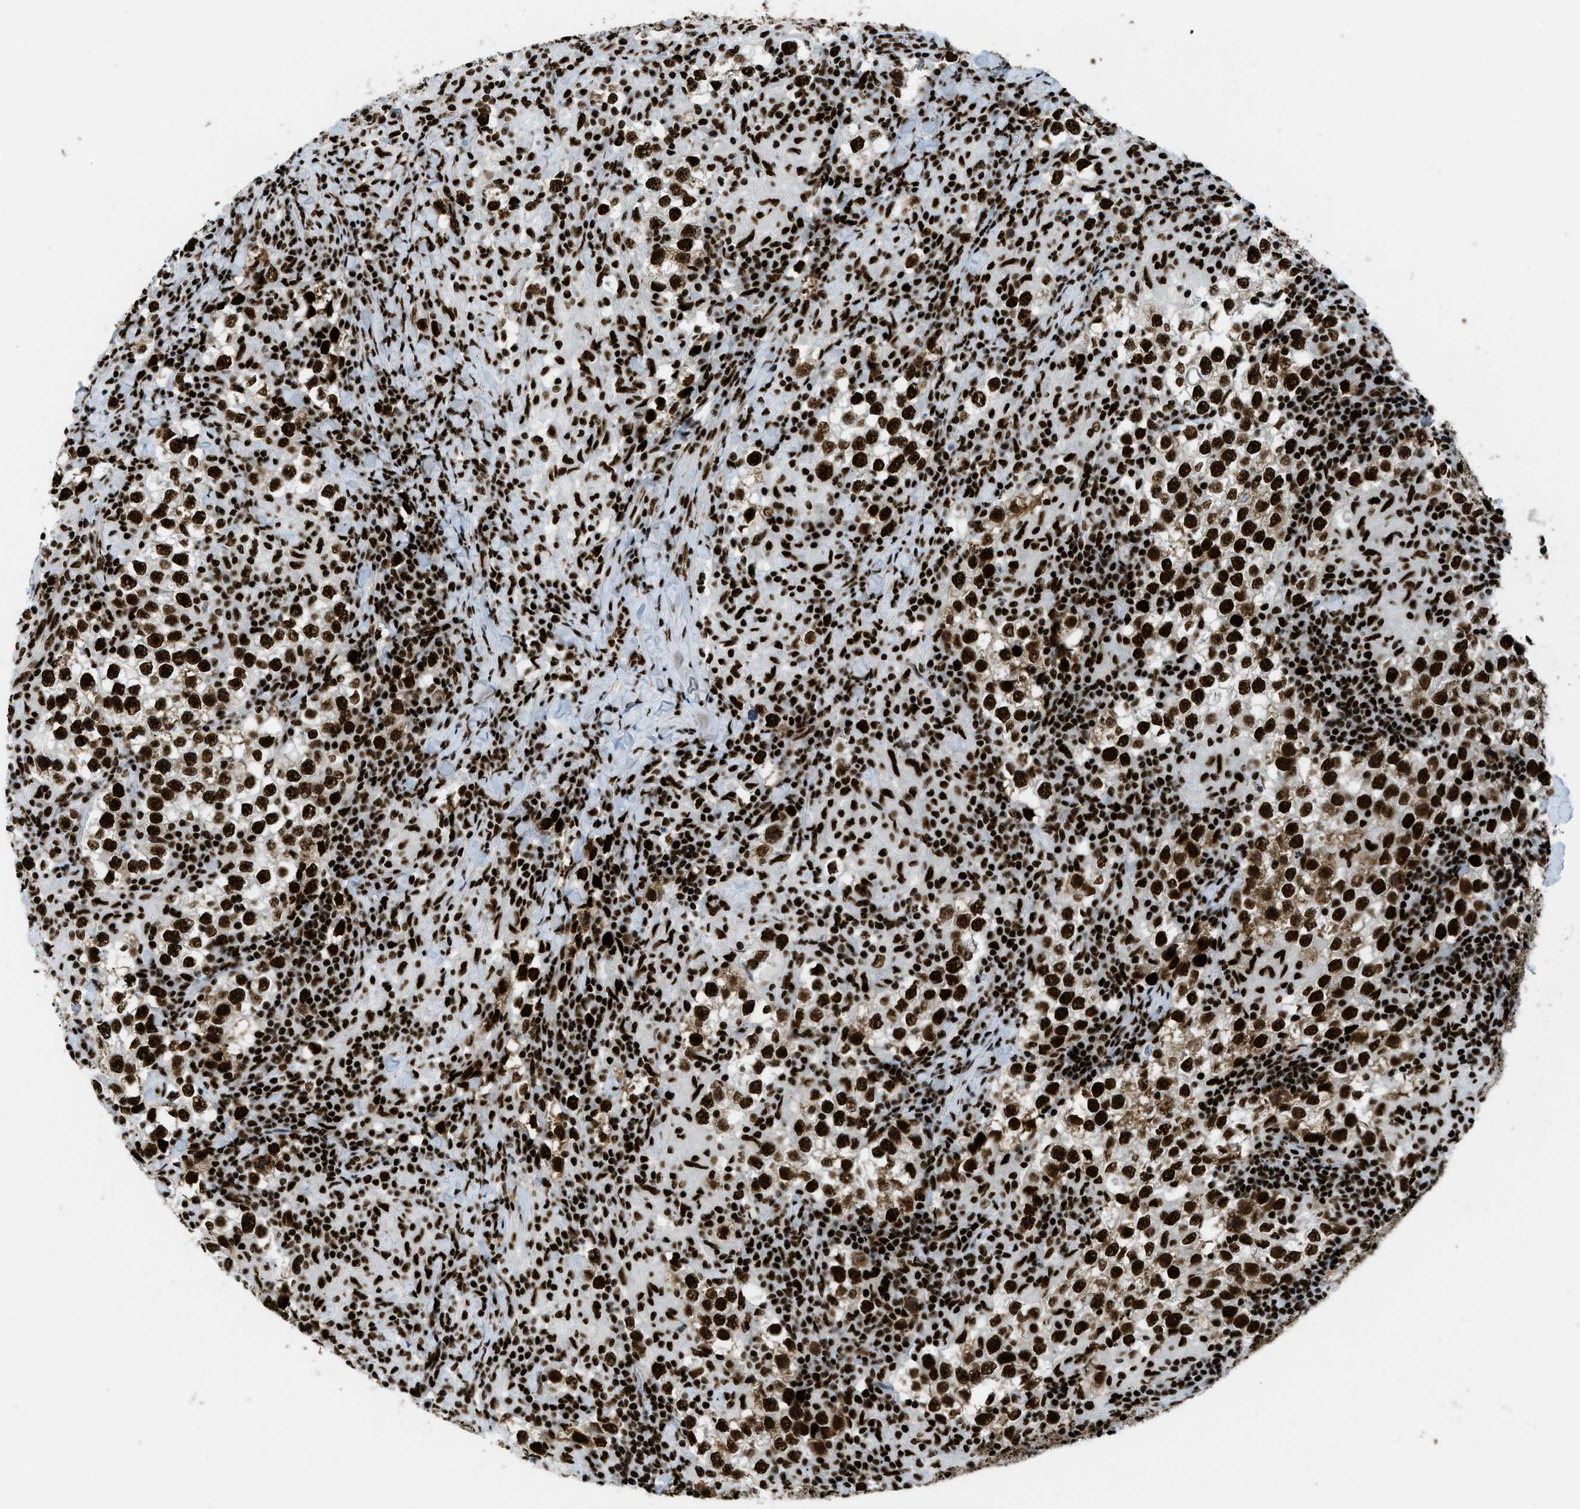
{"staining": {"intensity": "strong", "quantity": ">75%", "location": "nuclear"}, "tissue": "testis cancer", "cell_type": "Tumor cells", "image_type": "cancer", "snomed": [{"axis": "morphology", "description": "Seminoma, NOS"}, {"axis": "morphology", "description": "Carcinoma, Embryonal, NOS"}, {"axis": "topography", "description": "Testis"}], "caption": "A high-resolution photomicrograph shows immunohistochemistry (IHC) staining of testis cancer (embryonal carcinoma), which displays strong nuclear staining in about >75% of tumor cells. The protein of interest is stained brown, and the nuclei are stained in blue (DAB IHC with brightfield microscopy, high magnification).", "gene": "ZNF207", "patient": {"sex": "male", "age": 36}}